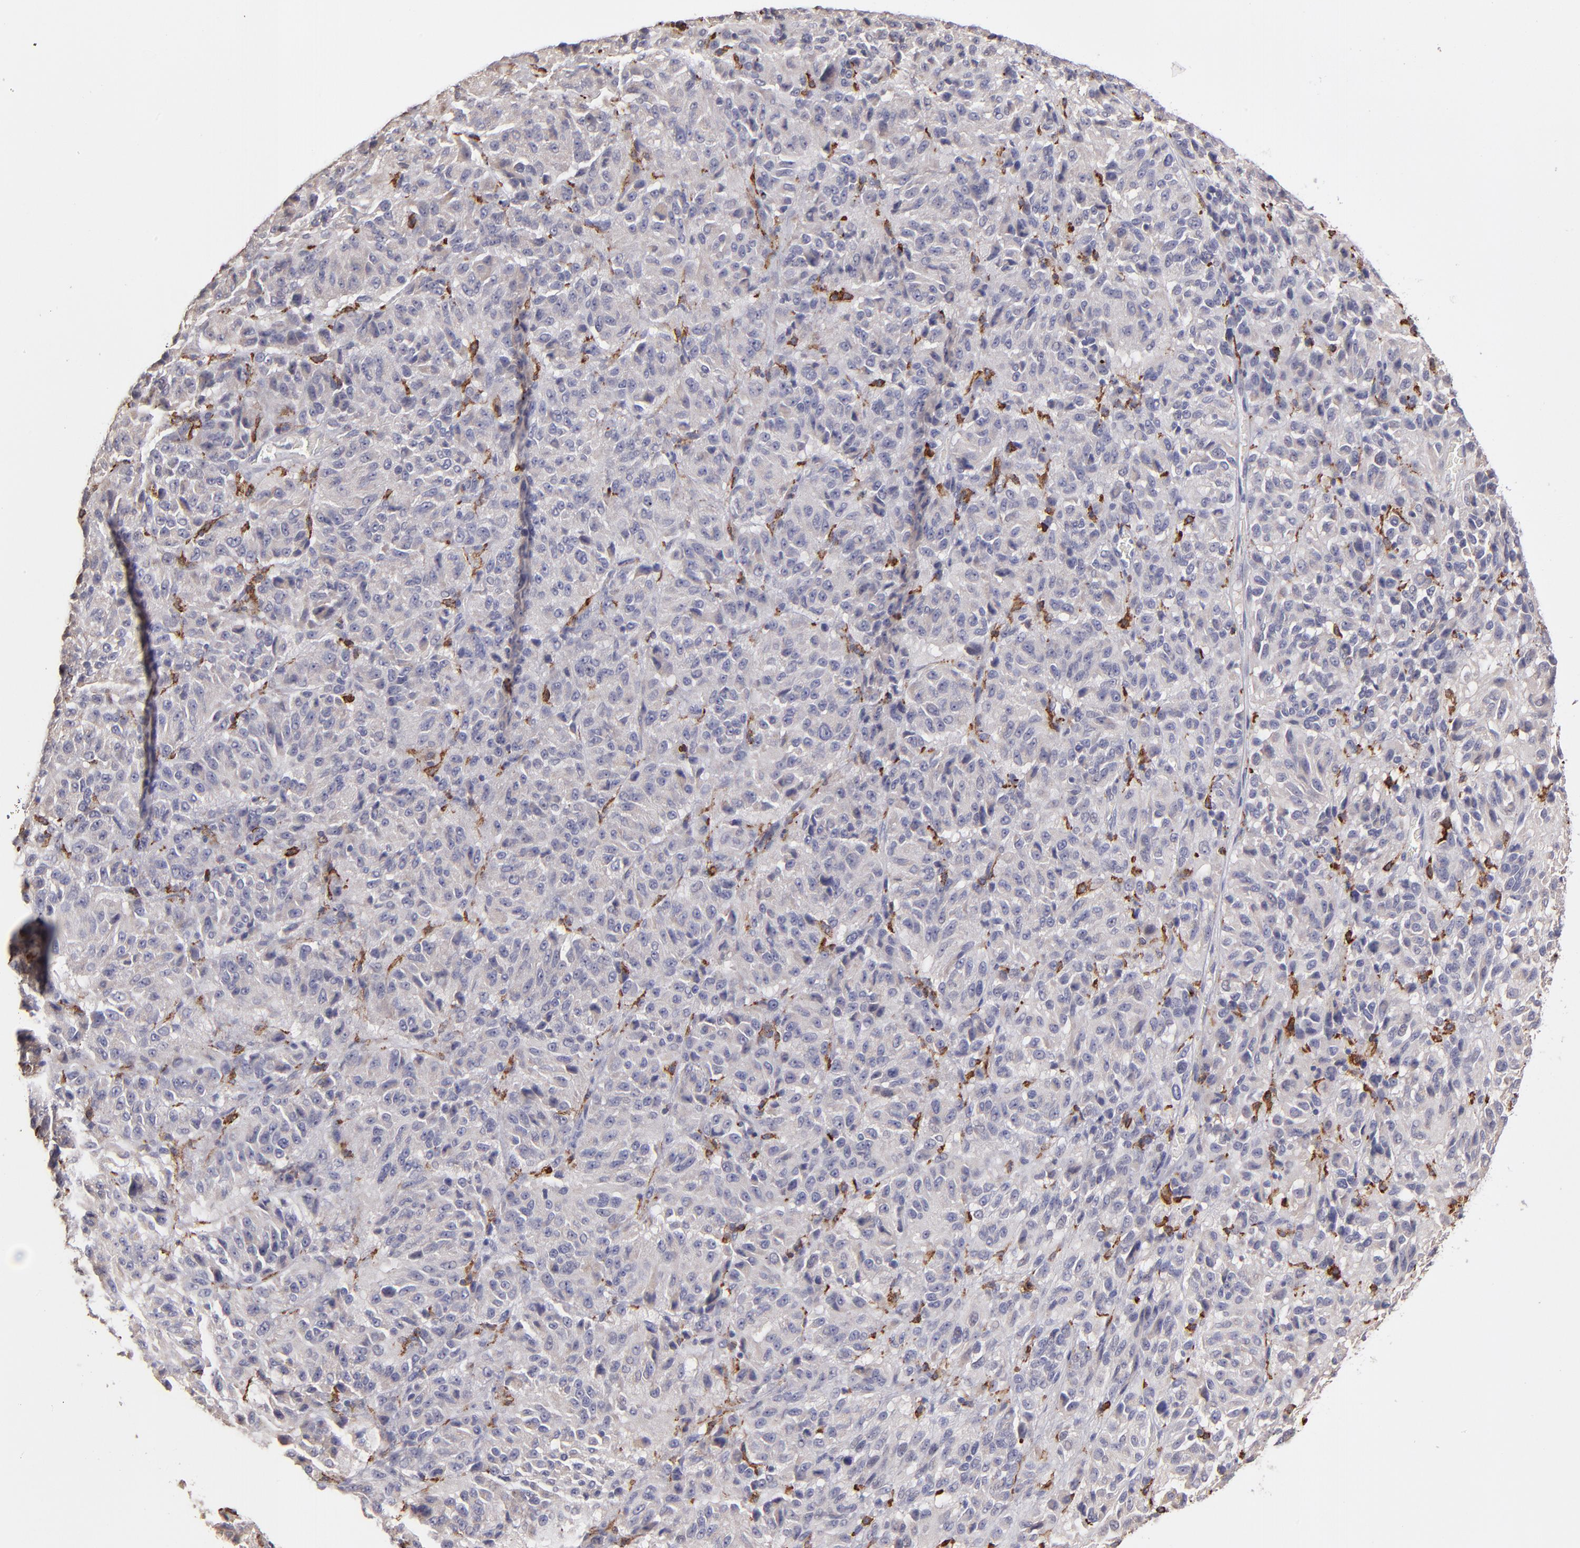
{"staining": {"intensity": "weak", "quantity": ">75%", "location": "cytoplasmic/membranous"}, "tissue": "melanoma", "cell_type": "Tumor cells", "image_type": "cancer", "snomed": [{"axis": "morphology", "description": "Malignant melanoma, Metastatic site"}, {"axis": "topography", "description": "Lung"}], "caption": "Protein staining of malignant melanoma (metastatic site) tissue reveals weak cytoplasmic/membranous positivity in approximately >75% of tumor cells.", "gene": "GLDC", "patient": {"sex": "male", "age": 64}}